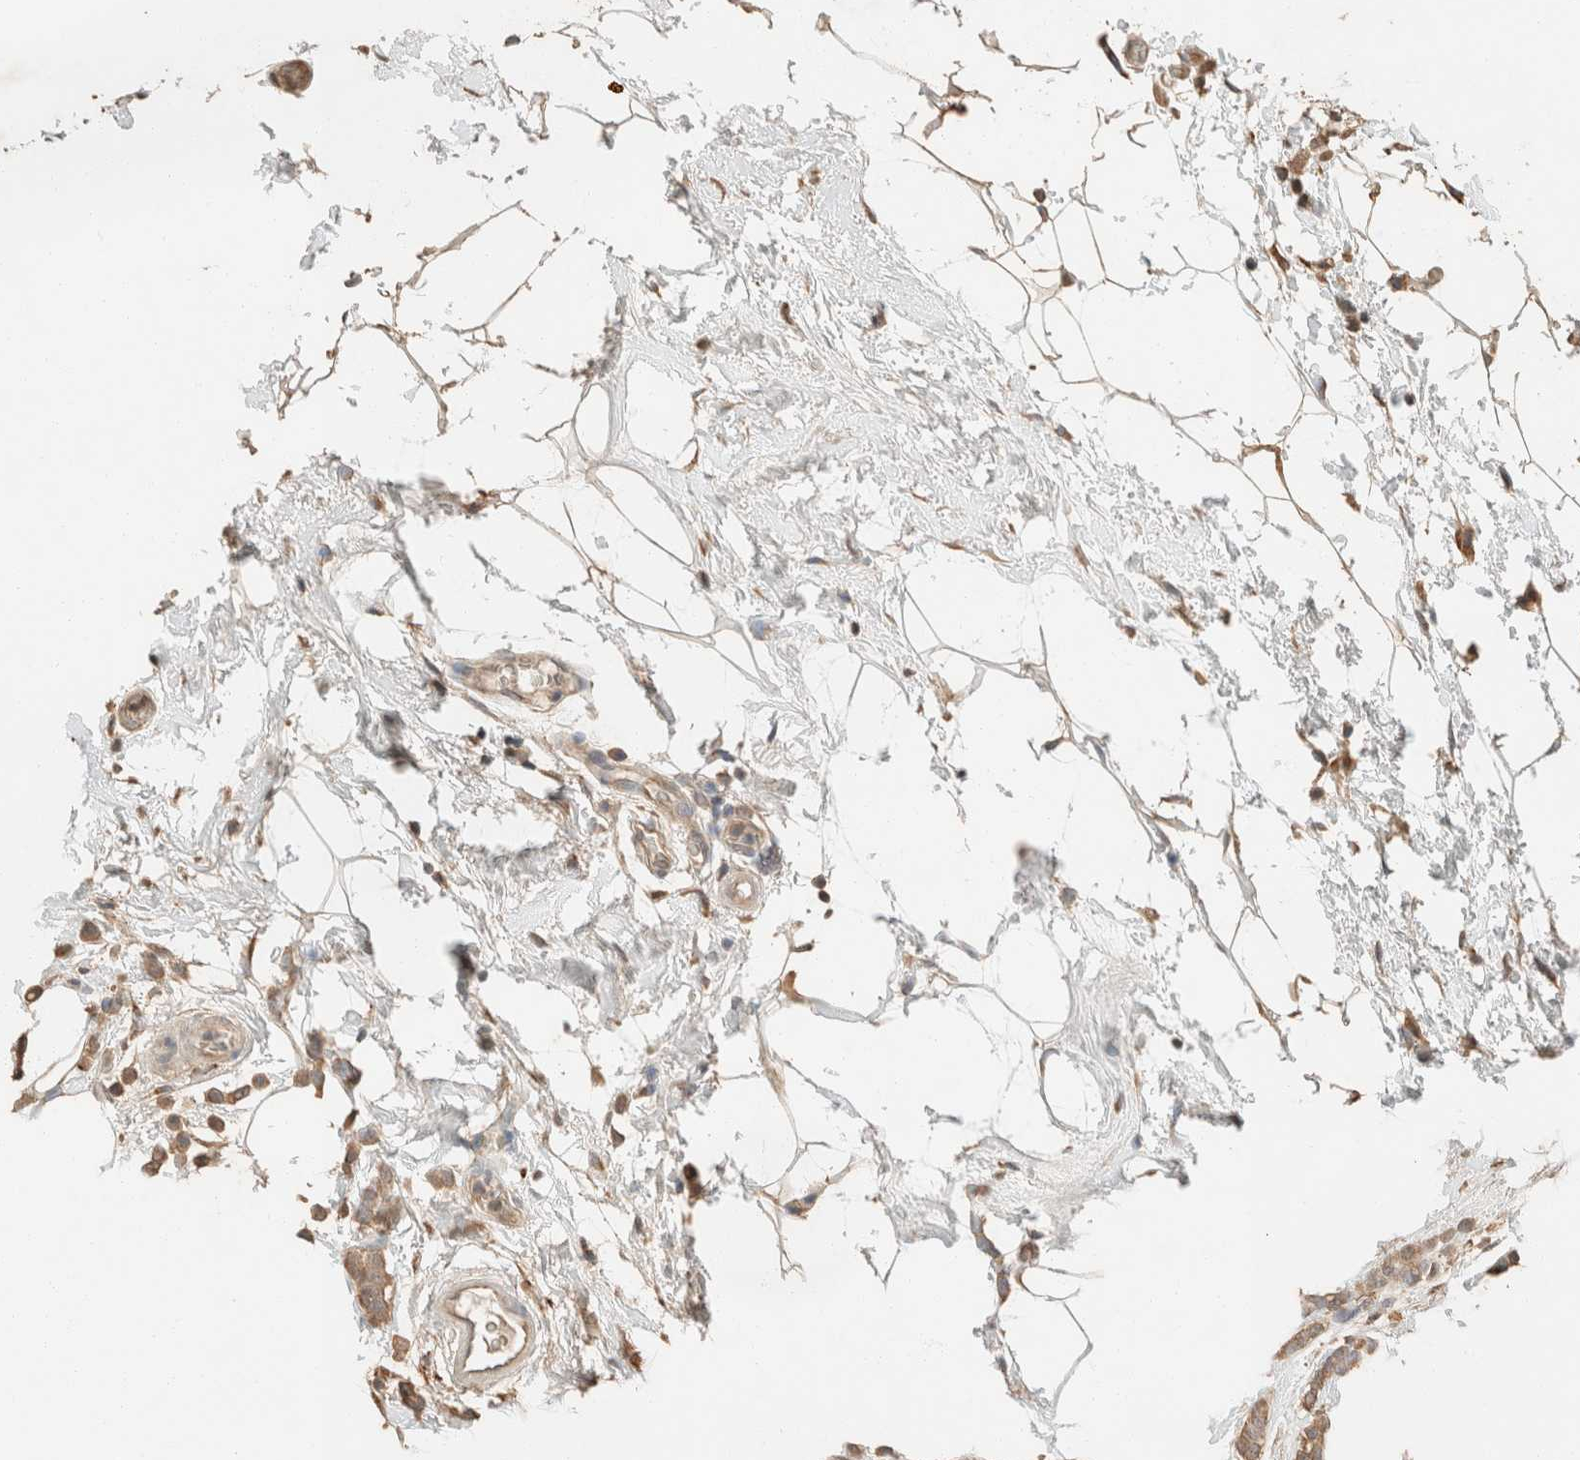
{"staining": {"intensity": "weak", "quantity": ">75%", "location": "cytoplasmic/membranous"}, "tissue": "breast cancer", "cell_type": "Tumor cells", "image_type": "cancer", "snomed": [{"axis": "morphology", "description": "Lobular carcinoma"}, {"axis": "topography", "description": "Breast"}], "caption": "There is low levels of weak cytoplasmic/membranous positivity in tumor cells of breast cancer (lobular carcinoma), as demonstrated by immunohistochemical staining (brown color).", "gene": "TUBD1", "patient": {"sex": "female", "age": 50}}